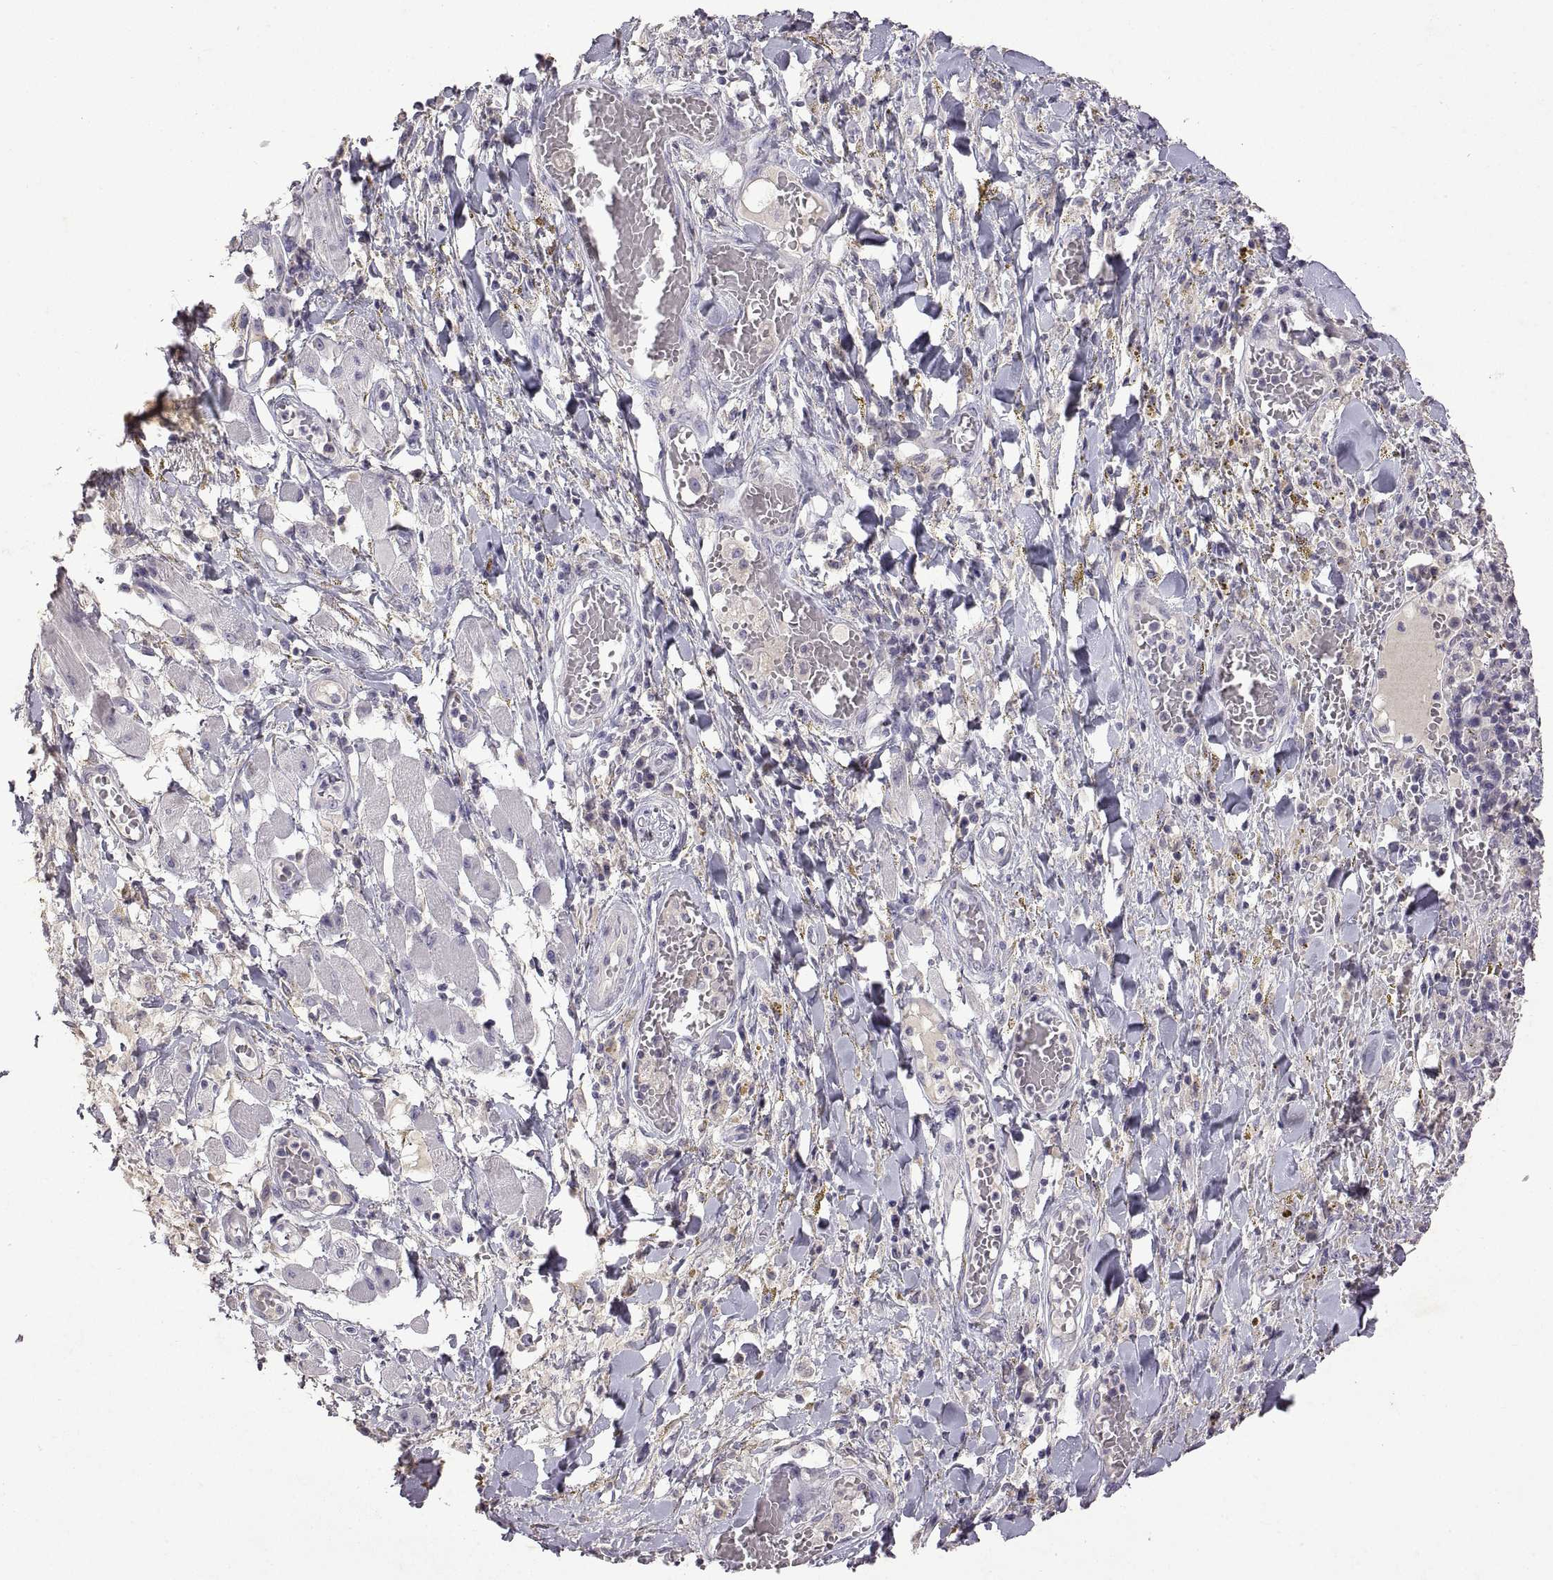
{"staining": {"intensity": "negative", "quantity": "none", "location": "none"}, "tissue": "melanoma", "cell_type": "Tumor cells", "image_type": "cancer", "snomed": [{"axis": "morphology", "description": "Malignant melanoma, NOS"}, {"axis": "topography", "description": "Skin"}], "caption": "DAB immunohistochemical staining of melanoma demonstrates no significant staining in tumor cells.", "gene": "DEFB136", "patient": {"sex": "female", "age": 91}}